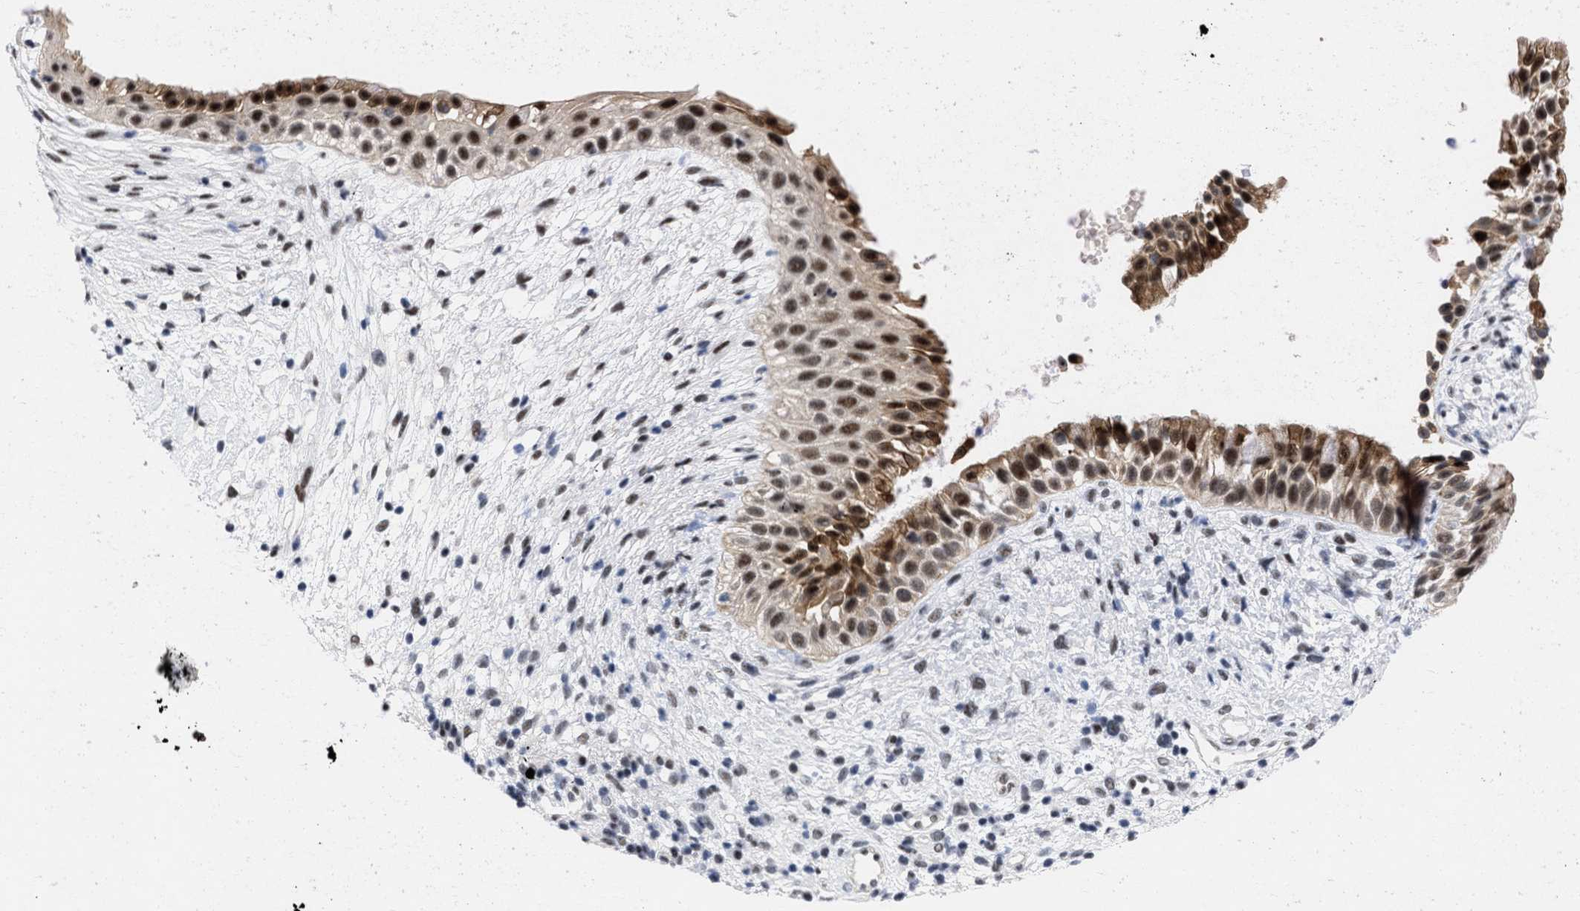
{"staining": {"intensity": "strong", "quantity": ">75%", "location": "cytoplasmic/membranous,nuclear"}, "tissue": "nasopharynx", "cell_type": "Respiratory epithelial cells", "image_type": "normal", "snomed": [{"axis": "morphology", "description": "Normal tissue, NOS"}, {"axis": "topography", "description": "Nasopharynx"}], "caption": "Immunohistochemical staining of normal nasopharynx displays >75% levels of strong cytoplasmic/membranous,nuclear protein positivity in approximately >75% of respiratory epithelial cells.", "gene": "DDX41", "patient": {"sex": "male", "age": 22}}